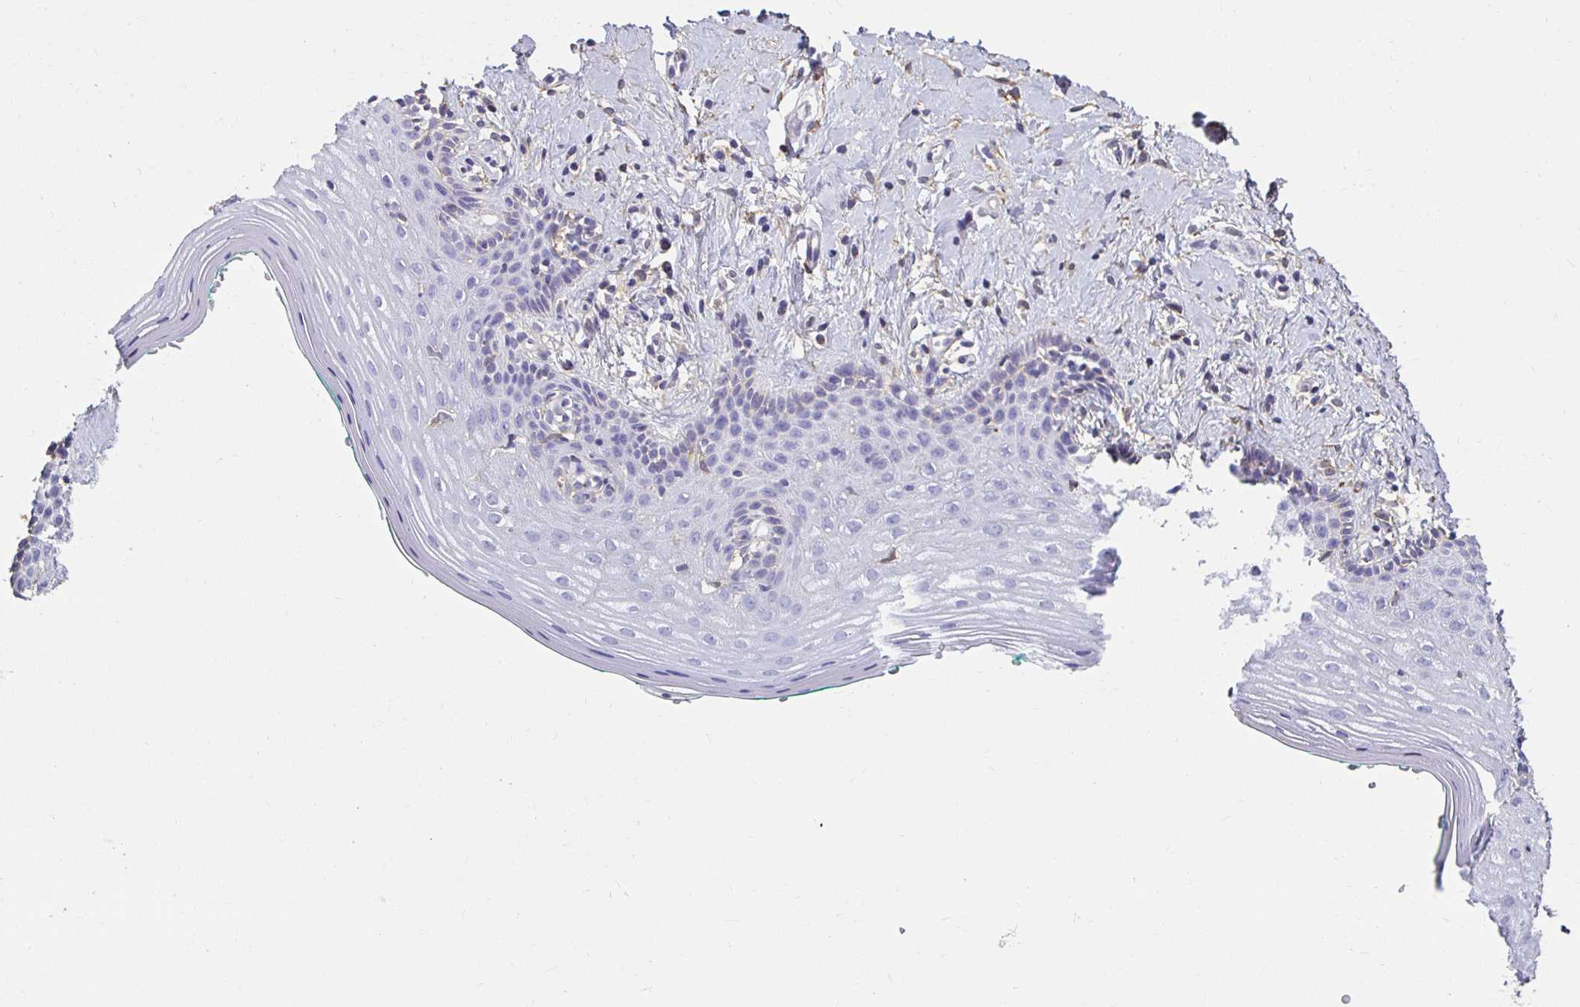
{"staining": {"intensity": "negative", "quantity": "none", "location": "none"}, "tissue": "vagina", "cell_type": "Squamous epithelial cells", "image_type": "normal", "snomed": [{"axis": "morphology", "description": "Normal tissue, NOS"}, {"axis": "topography", "description": "Vagina"}], "caption": "Immunohistochemical staining of benign human vagina exhibits no significant positivity in squamous epithelial cells.", "gene": "TAS1R3", "patient": {"sex": "female", "age": 42}}